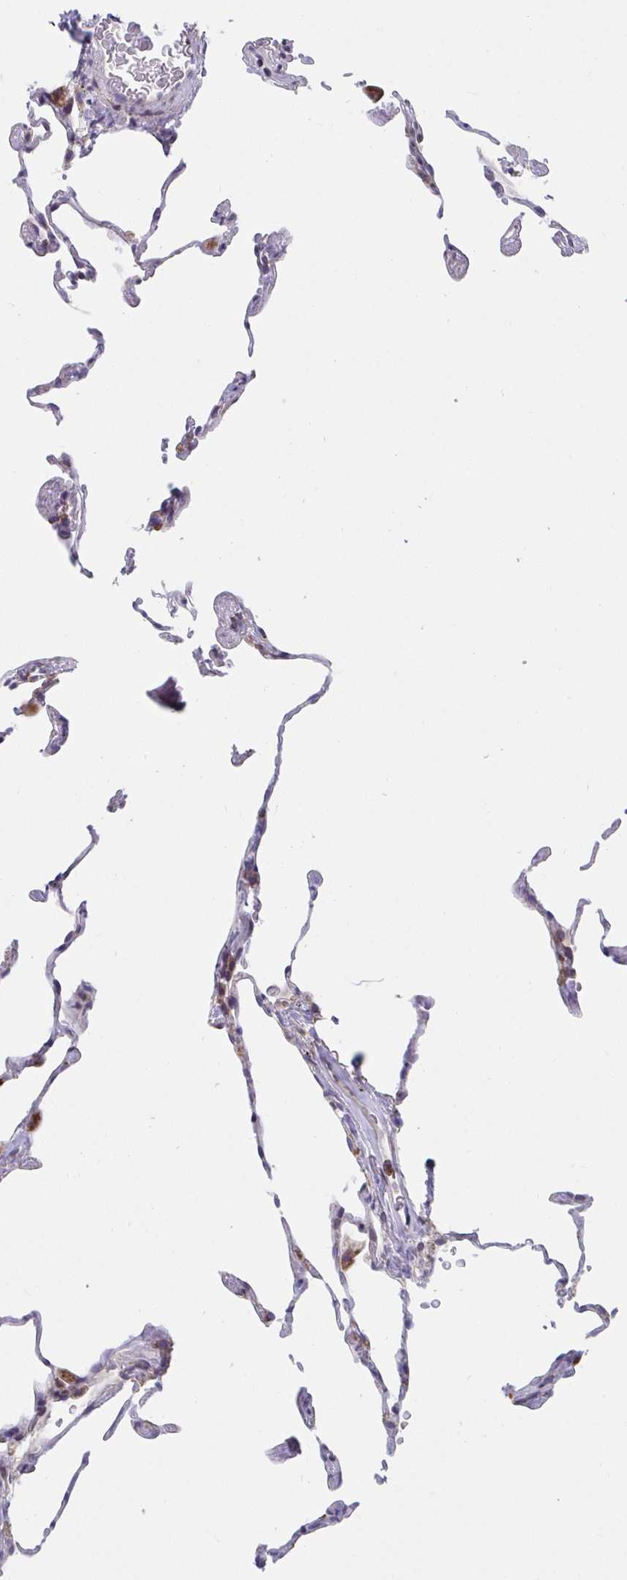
{"staining": {"intensity": "negative", "quantity": "none", "location": "none"}, "tissue": "lung", "cell_type": "Alveolar cells", "image_type": "normal", "snomed": [{"axis": "morphology", "description": "Normal tissue, NOS"}, {"axis": "topography", "description": "Lung"}], "caption": "Micrograph shows no protein positivity in alveolar cells of benign lung. (Brightfield microscopy of DAB immunohistochemistry at high magnification).", "gene": "EXOC5", "patient": {"sex": "female", "age": 57}}